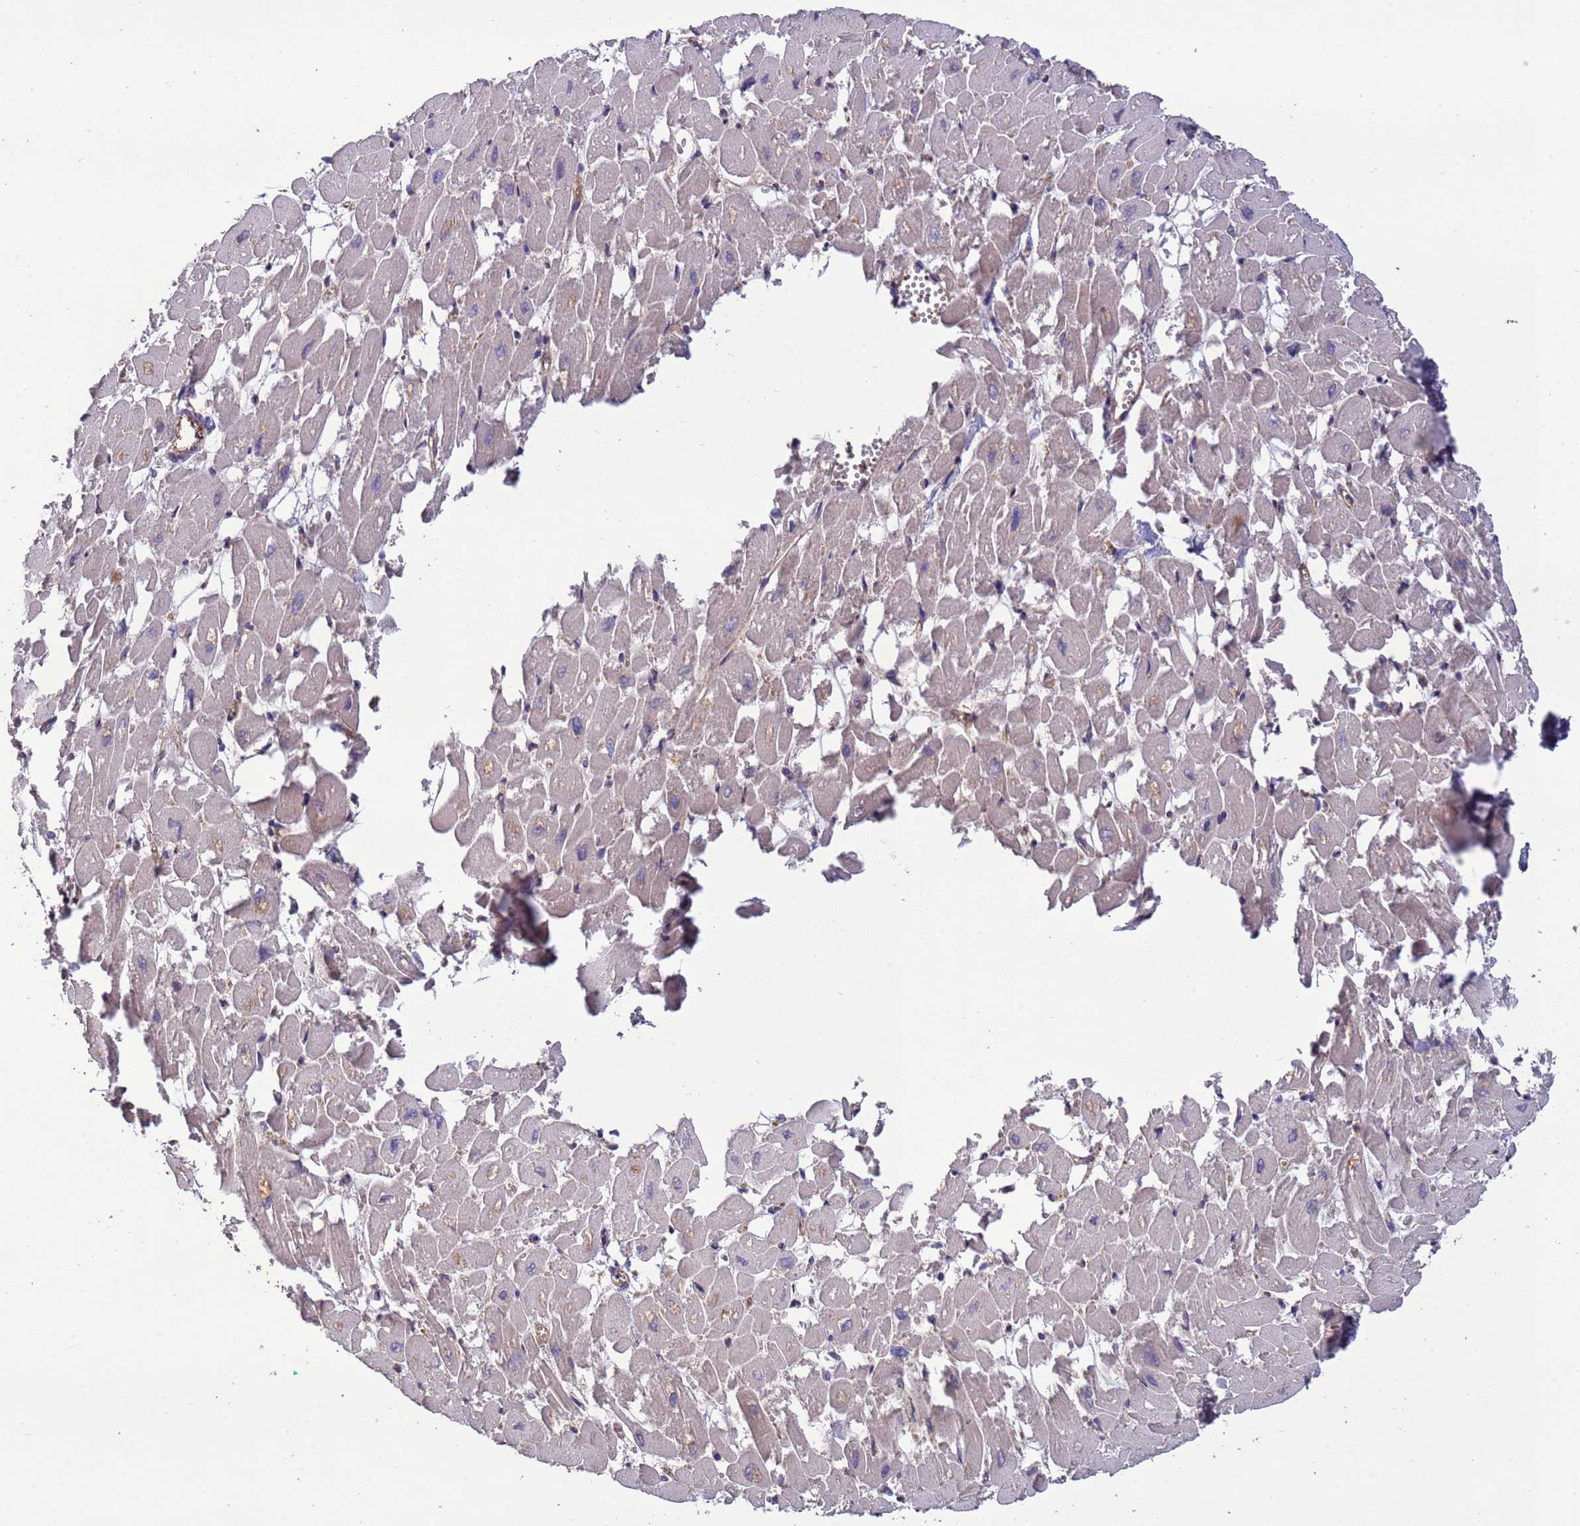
{"staining": {"intensity": "weak", "quantity": "25%-75%", "location": "cytoplasmic/membranous"}, "tissue": "heart muscle", "cell_type": "Cardiomyocytes", "image_type": "normal", "snomed": [{"axis": "morphology", "description": "Normal tissue, NOS"}, {"axis": "topography", "description": "Heart"}], "caption": "Approximately 25%-75% of cardiomyocytes in benign human heart muscle display weak cytoplasmic/membranous protein staining as visualized by brown immunohistochemical staining.", "gene": "RAB10", "patient": {"sex": "male", "age": 54}}